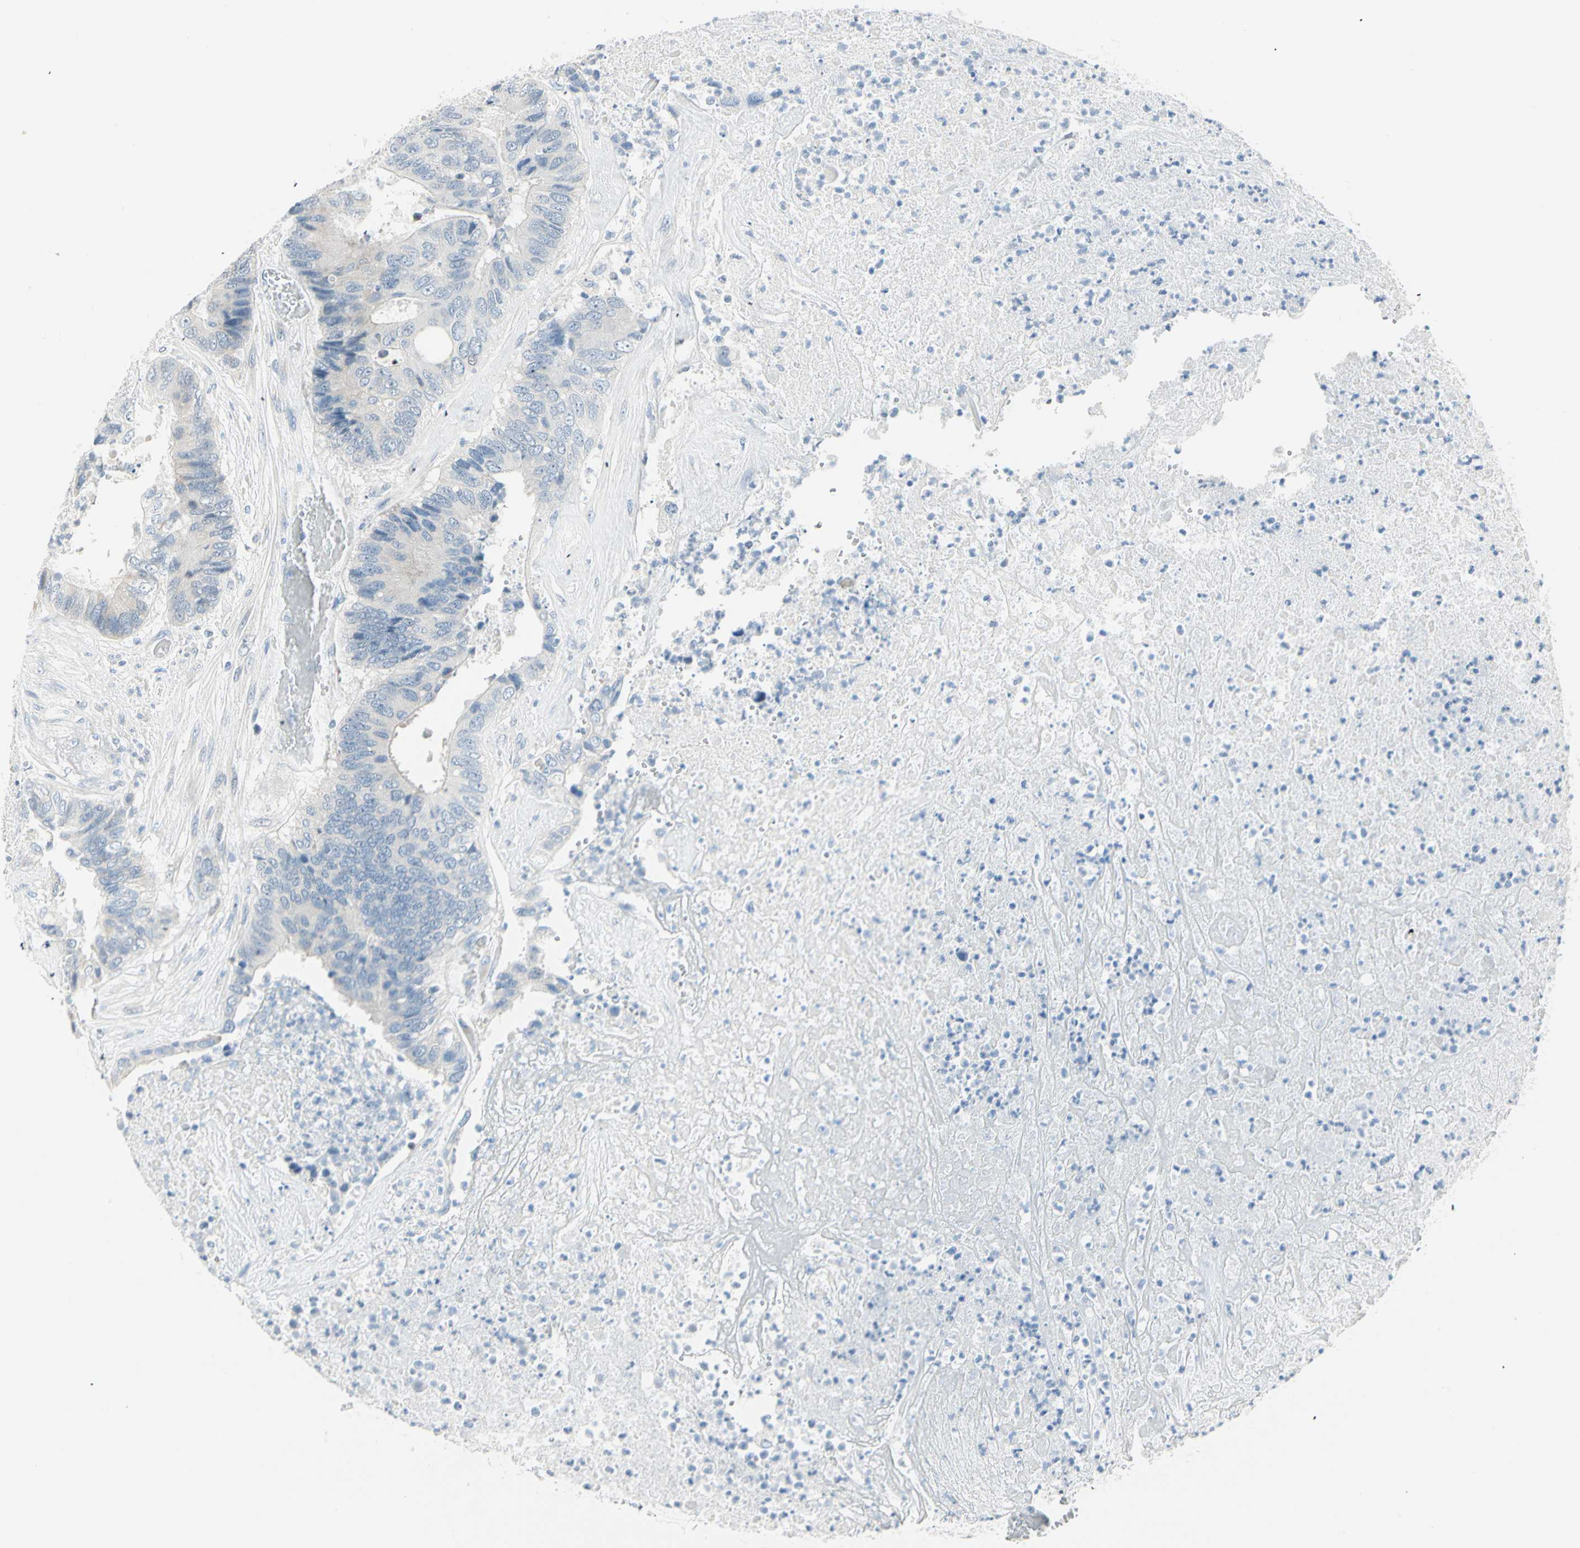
{"staining": {"intensity": "weak", "quantity": "<25%", "location": "nuclear"}, "tissue": "colorectal cancer", "cell_type": "Tumor cells", "image_type": "cancer", "snomed": [{"axis": "morphology", "description": "Adenocarcinoma, NOS"}, {"axis": "topography", "description": "Rectum"}], "caption": "This is an immunohistochemistry histopathology image of colorectal cancer (adenocarcinoma). There is no expression in tumor cells.", "gene": "PKNOX1", "patient": {"sex": "male", "age": 55}}